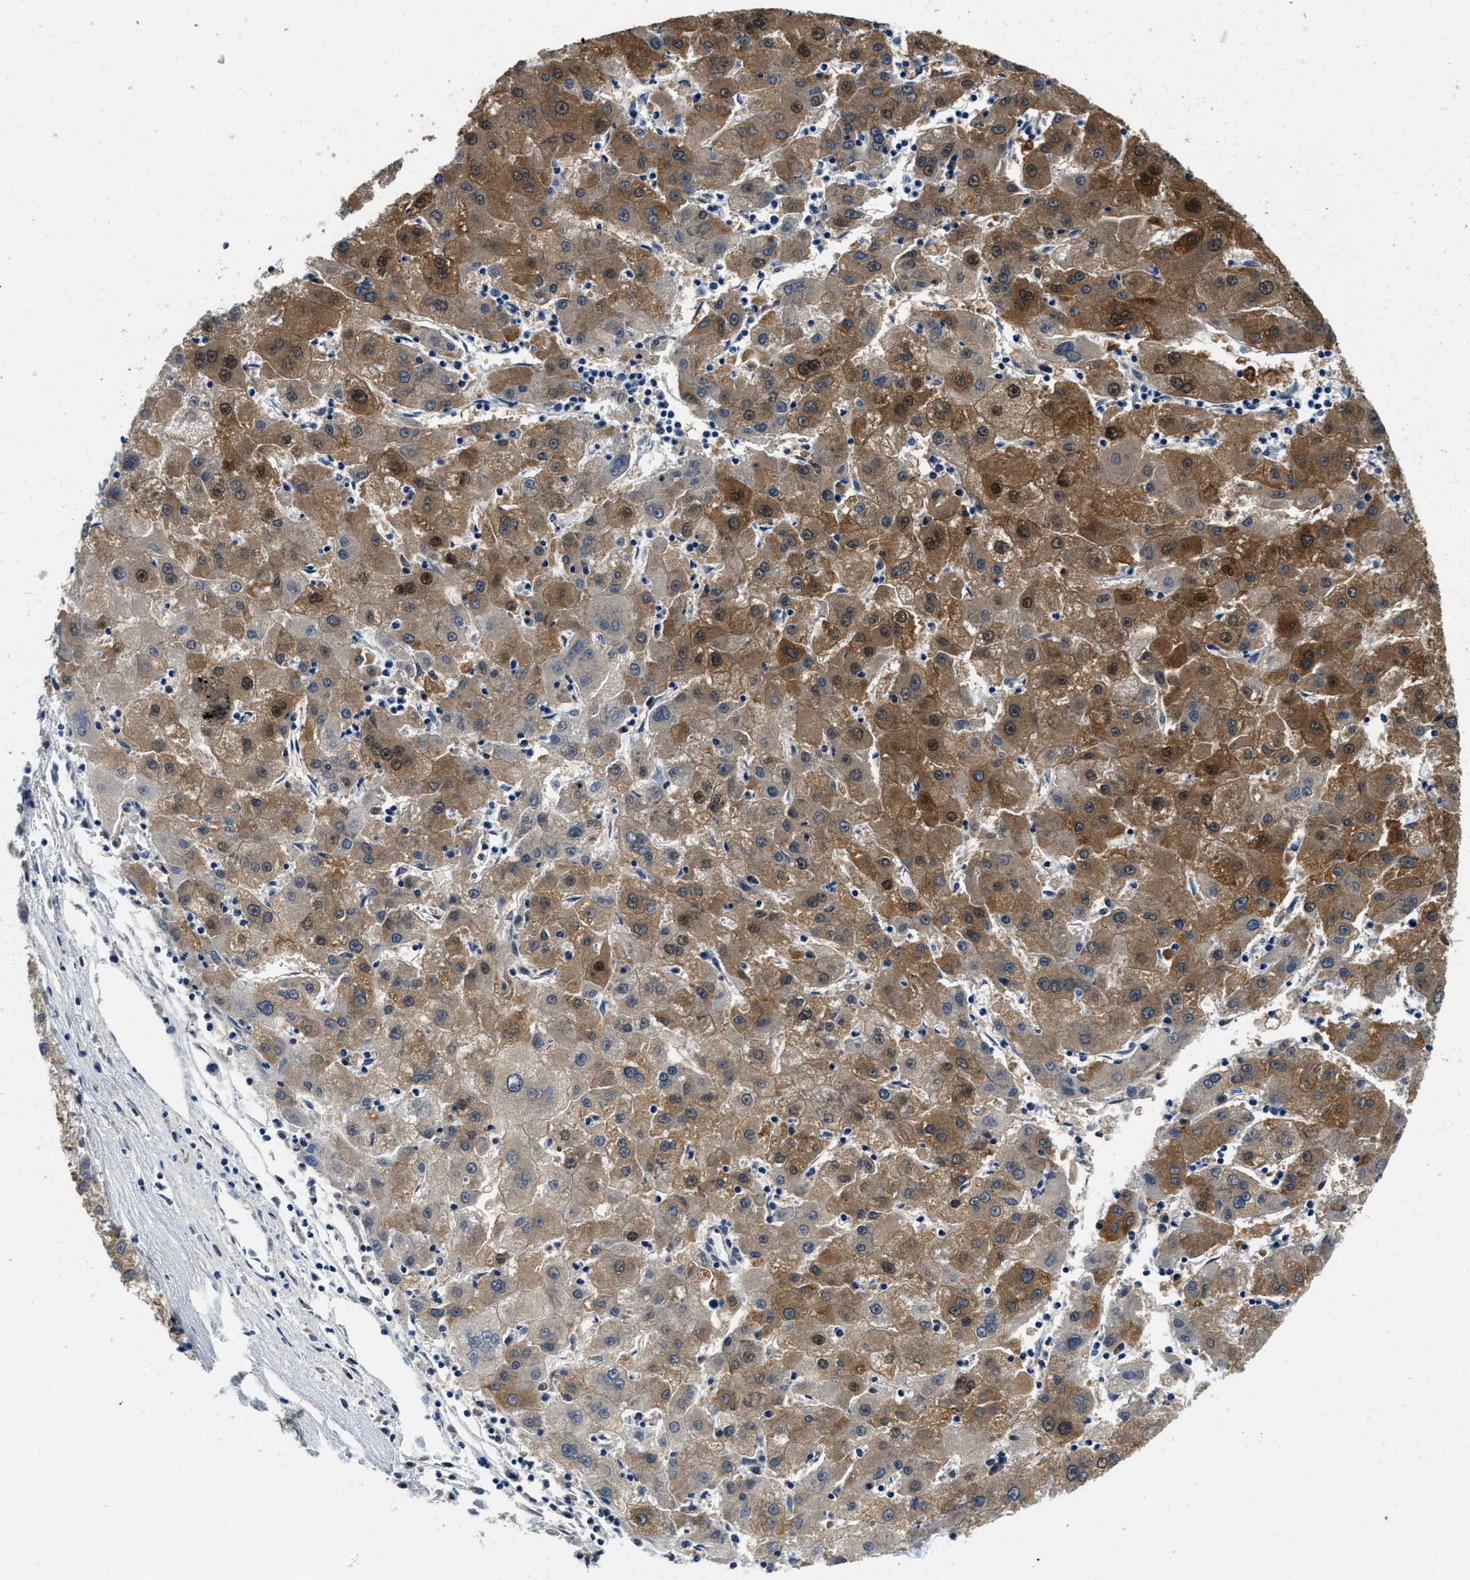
{"staining": {"intensity": "moderate", "quantity": ">75%", "location": "cytoplasmic/membranous,nuclear"}, "tissue": "liver cancer", "cell_type": "Tumor cells", "image_type": "cancer", "snomed": [{"axis": "morphology", "description": "Carcinoma, Hepatocellular, NOS"}, {"axis": "topography", "description": "Liver"}], "caption": "Liver cancer (hepatocellular carcinoma) stained with a protein marker exhibits moderate staining in tumor cells.", "gene": "ALDH3A2", "patient": {"sex": "male", "age": 72}}